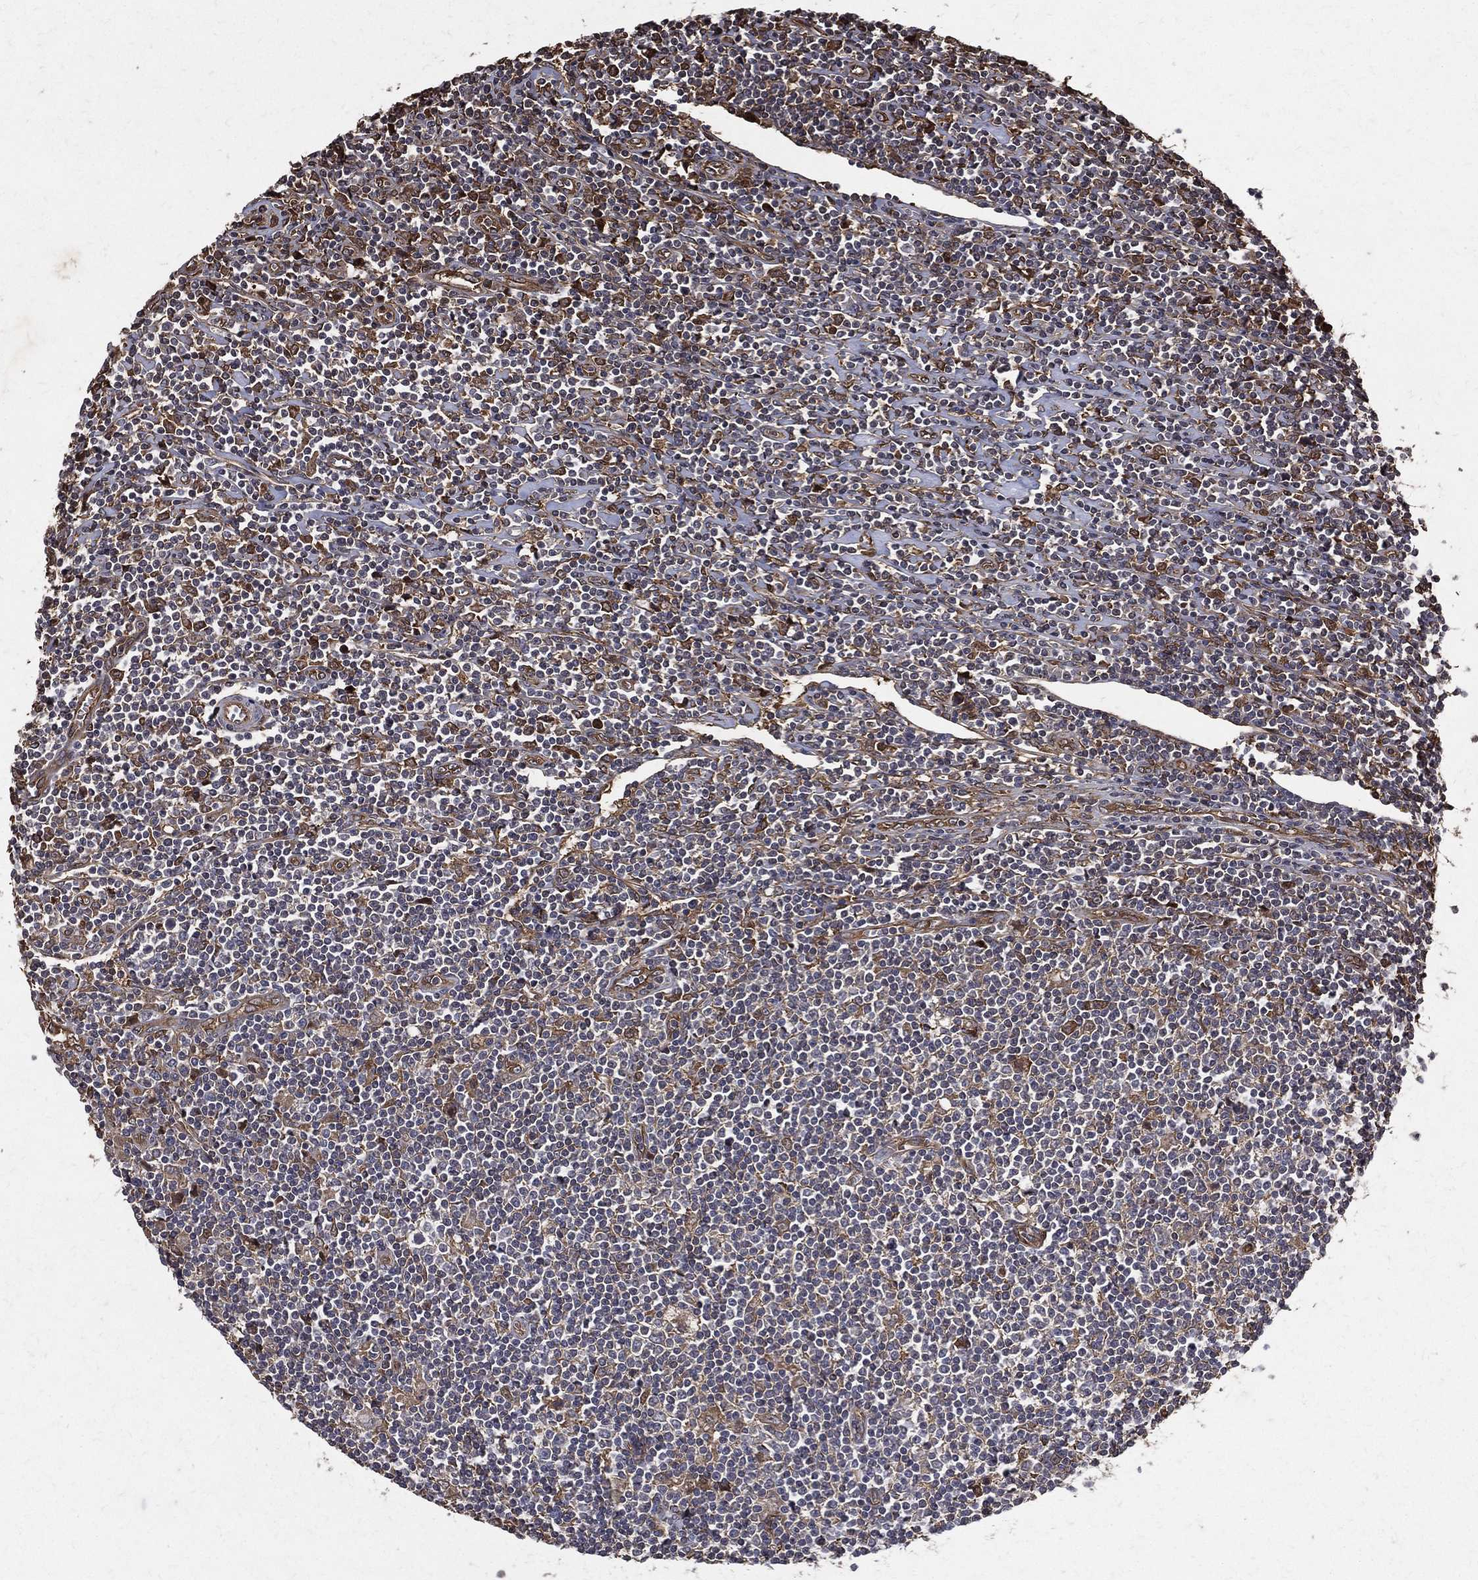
{"staining": {"intensity": "weak", "quantity": "25%-75%", "location": "cytoplasmic/membranous"}, "tissue": "lymphoma", "cell_type": "Tumor cells", "image_type": "cancer", "snomed": [{"axis": "morphology", "description": "Hodgkin's disease, NOS"}, {"axis": "topography", "description": "Lymph node"}], "caption": "Protein expression analysis of human lymphoma reveals weak cytoplasmic/membranous expression in approximately 25%-75% of tumor cells. (Stains: DAB in brown, nuclei in blue, Microscopy: brightfield microscopy at high magnification).", "gene": "DPYSL2", "patient": {"sex": "male", "age": 40}}